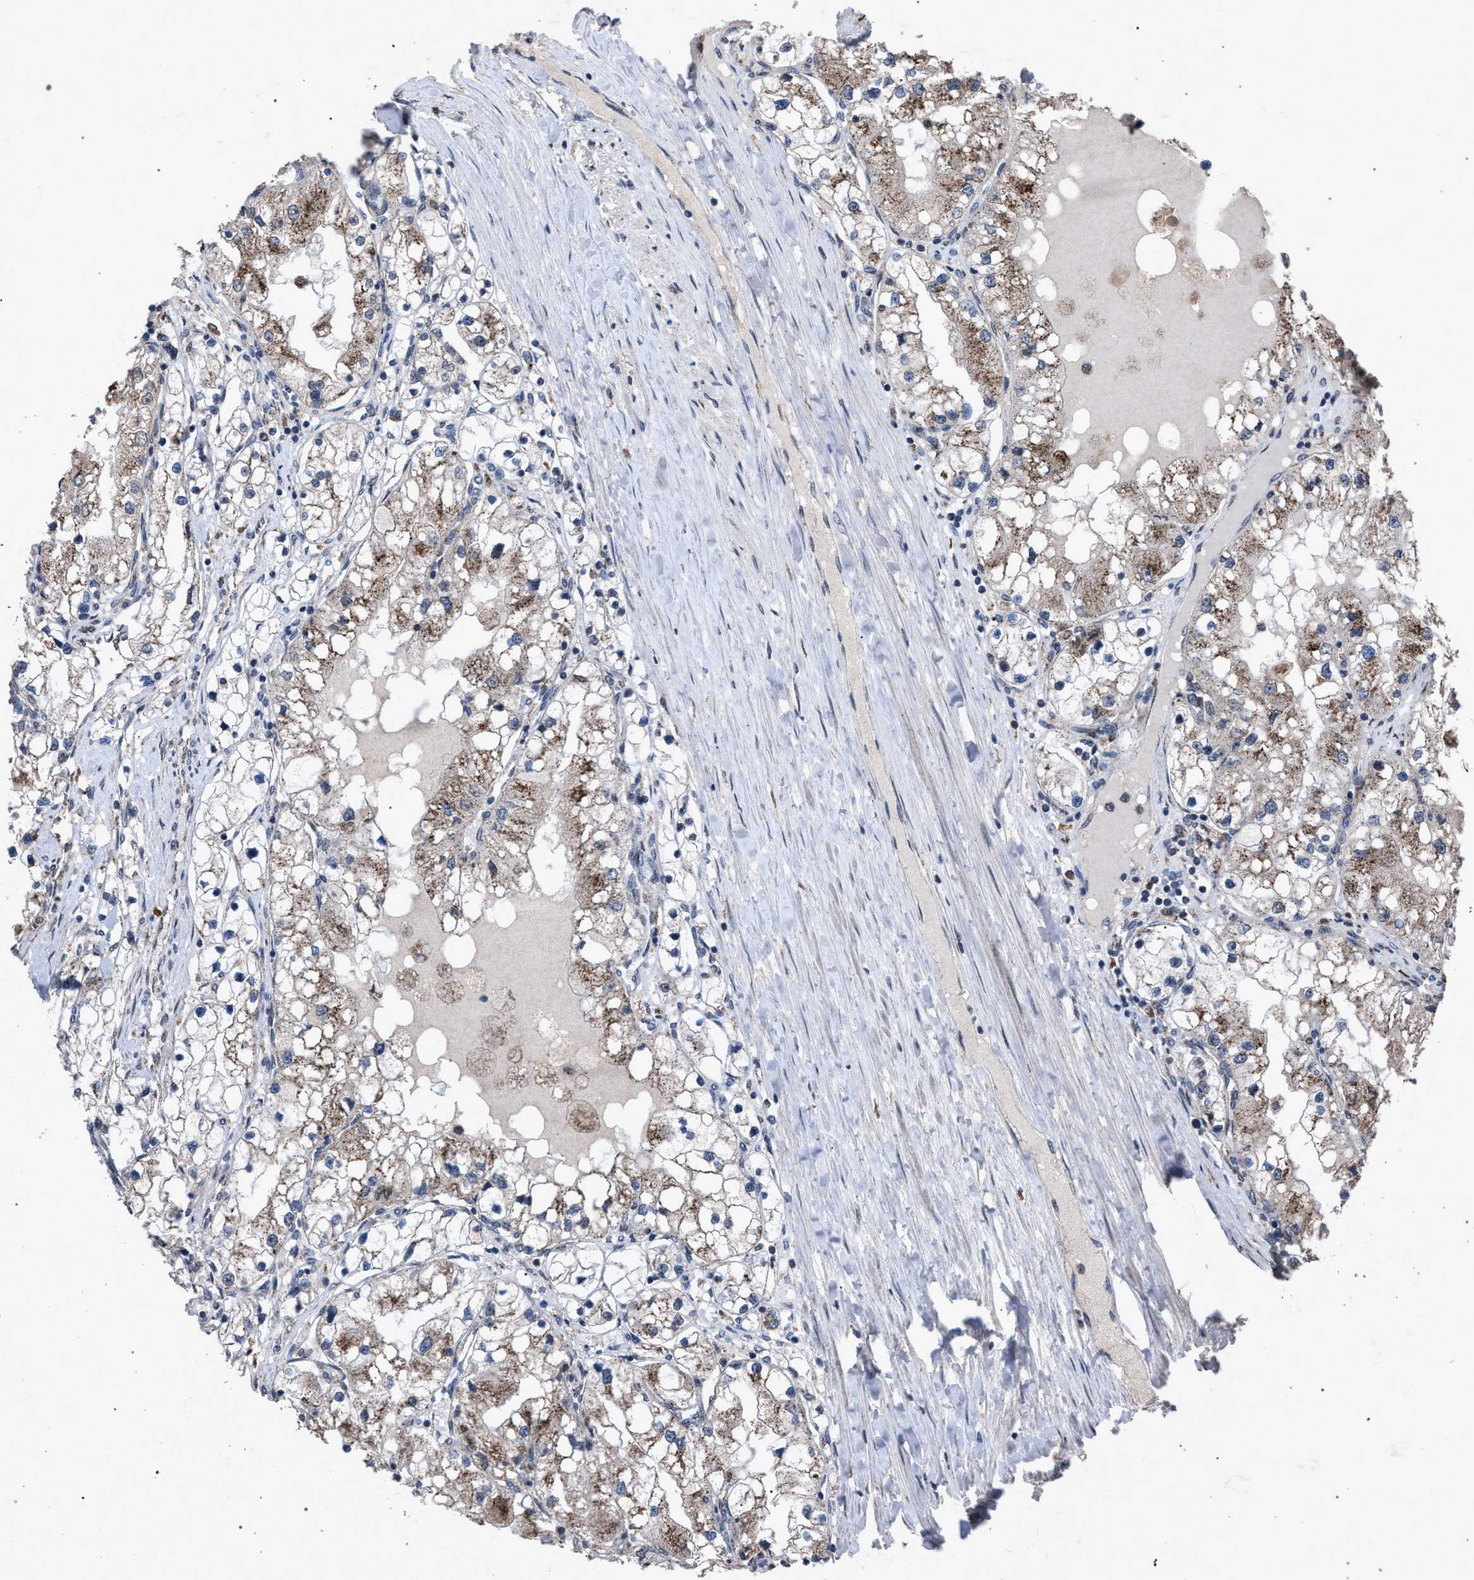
{"staining": {"intensity": "moderate", "quantity": "25%-75%", "location": "cytoplasmic/membranous"}, "tissue": "renal cancer", "cell_type": "Tumor cells", "image_type": "cancer", "snomed": [{"axis": "morphology", "description": "Adenocarcinoma, NOS"}, {"axis": "topography", "description": "Kidney"}], "caption": "Immunohistochemical staining of renal adenocarcinoma exhibits medium levels of moderate cytoplasmic/membranous expression in approximately 25%-75% of tumor cells. Using DAB (brown) and hematoxylin (blue) stains, captured at high magnification using brightfield microscopy.", "gene": "HSD17B4", "patient": {"sex": "male", "age": 68}}